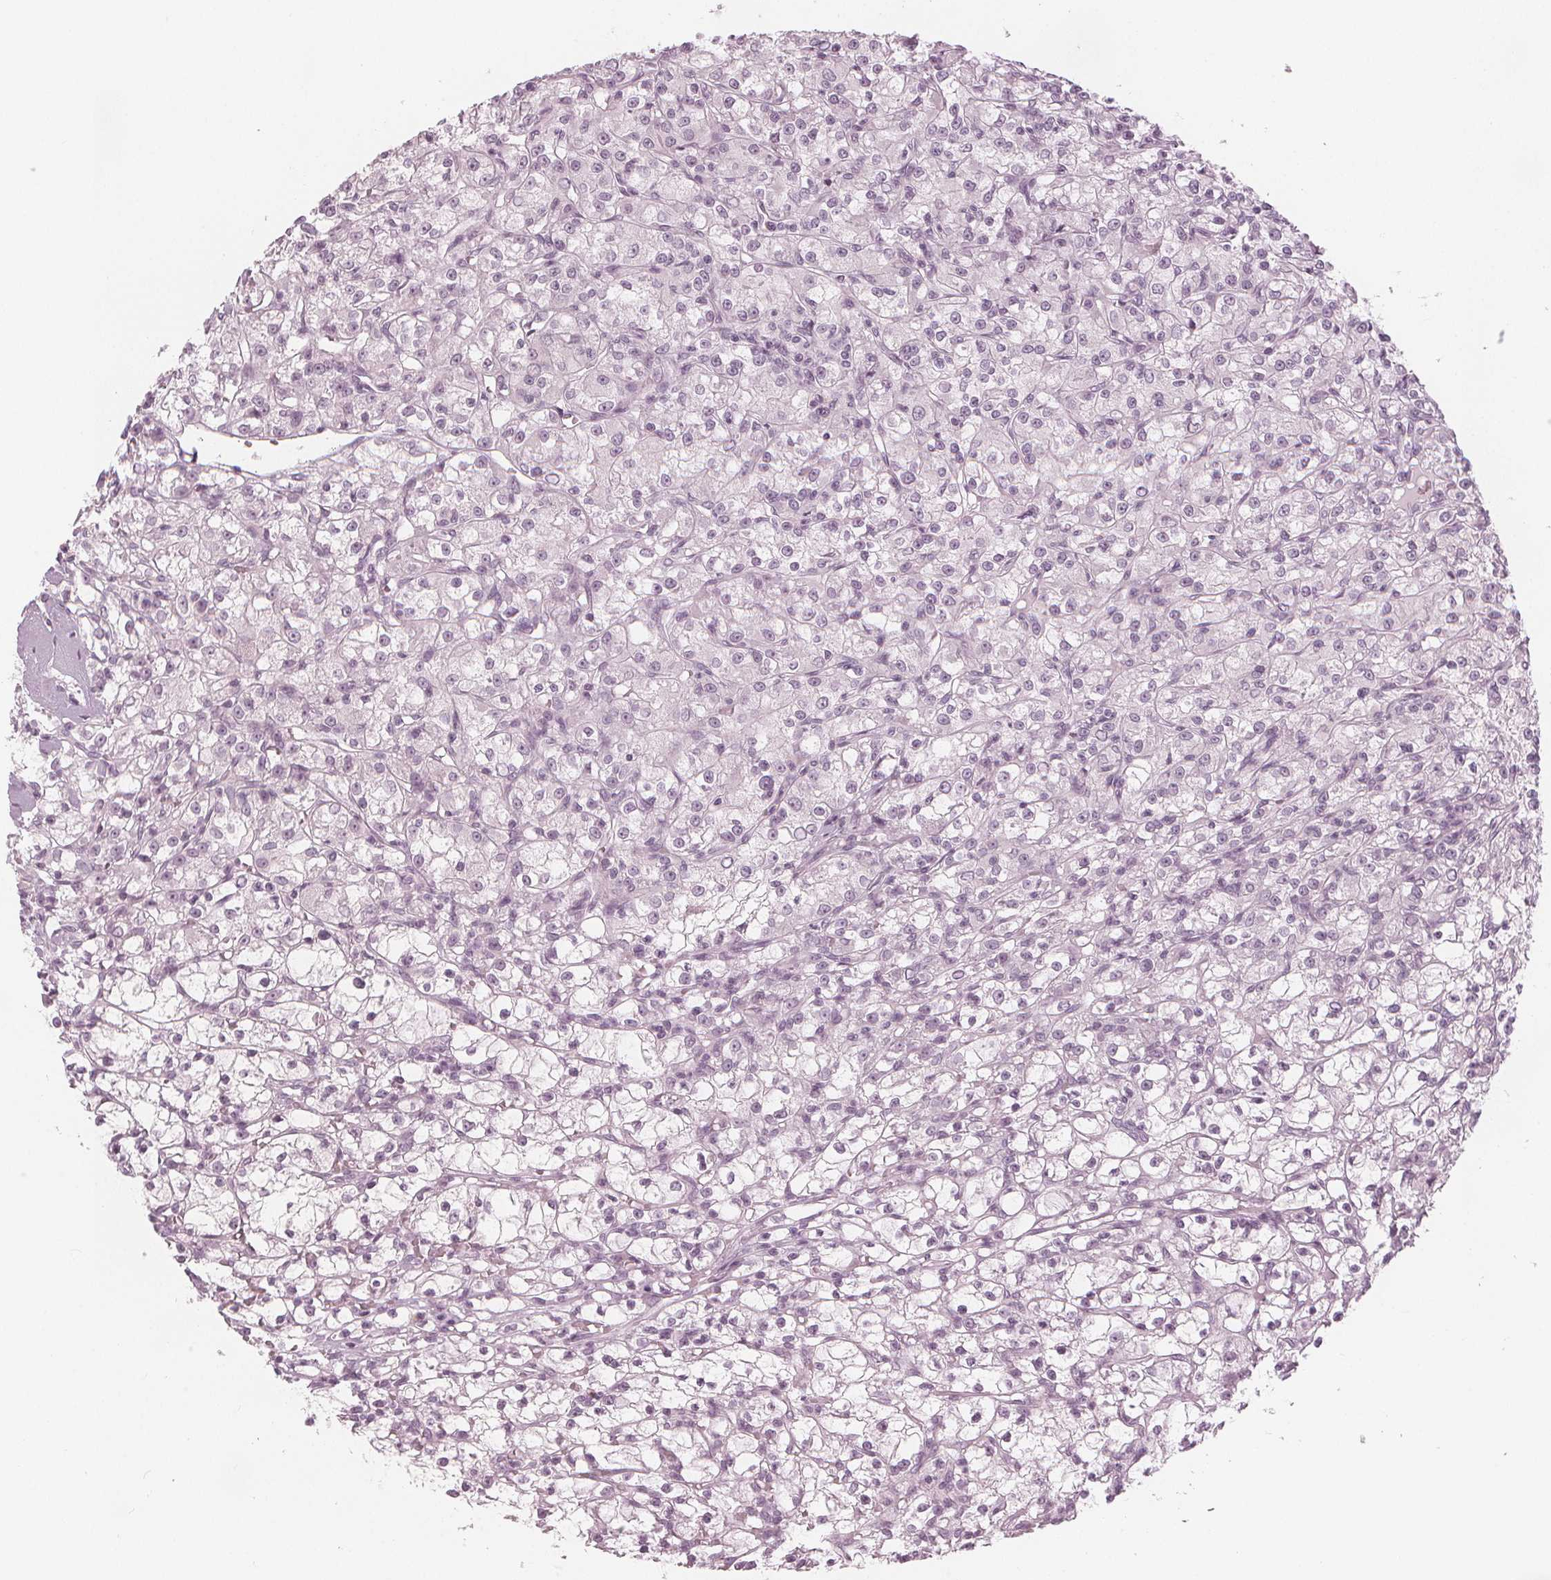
{"staining": {"intensity": "negative", "quantity": "none", "location": "none"}, "tissue": "renal cancer", "cell_type": "Tumor cells", "image_type": "cancer", "snomed": [{"axis": "morphology", "description": "Adenocarcinoma, NOS"}, {"axis": "topography", "description": "Kidney"}], "caption": "This is an immunohistochemistry micrograph of human renal adenocarcinoma. There is no staining in tumor cells.", "gene": "PAEP", "patient": {"sex": "female", "age": 59}}